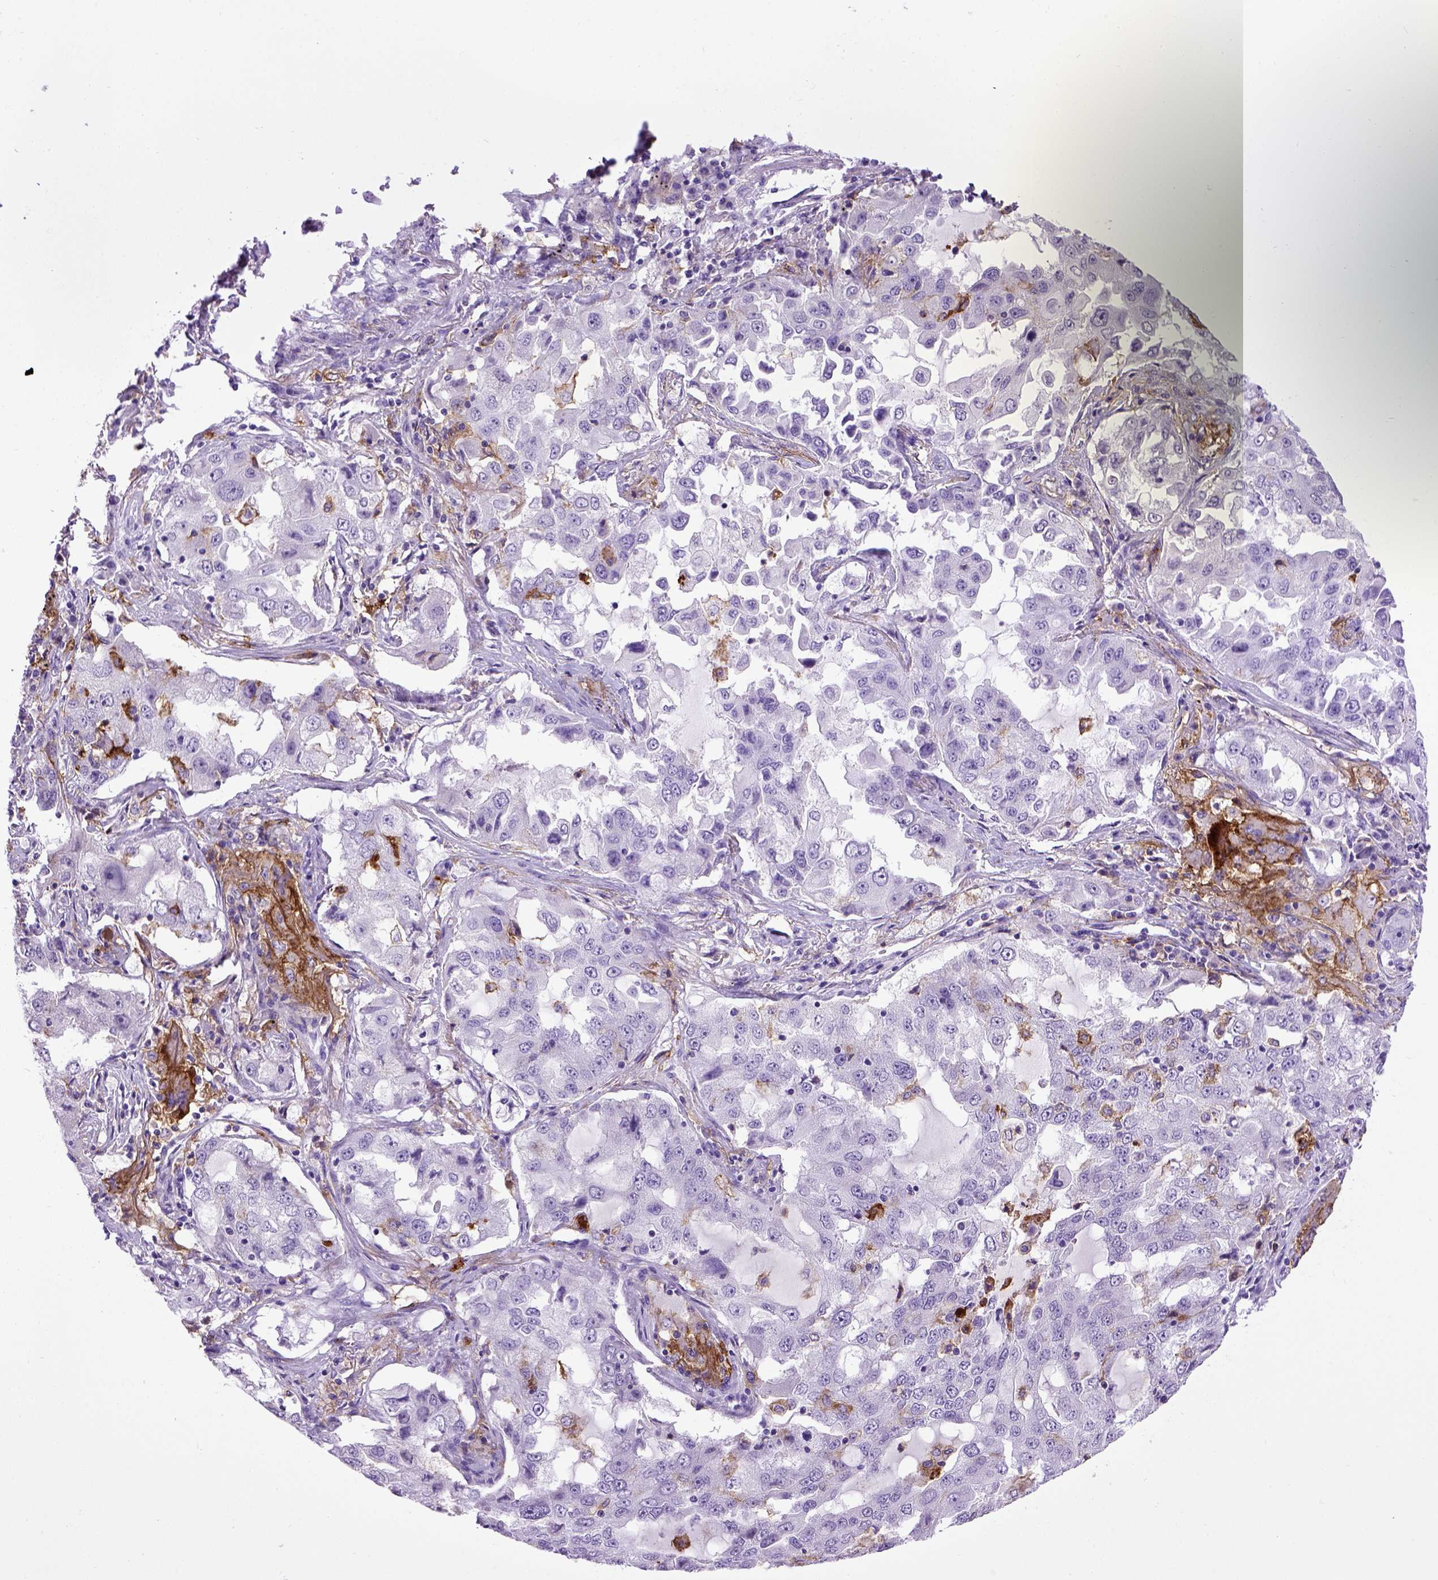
{"staining": {"intensity": "negative", "quantity": "none", "location": "none"}, "tissue": "lung cancer", "cell_type": "Tumor cells", "image_type": "cancer", "snomed": [{"axis": "morphology", "description": "Adenocarcinoma, NOS"}, {"axis": "topography", "description": "Lung"}], "caption": "IHC histopathology image of human lung adenocarcinoma stained for a protein (brown), which demonstrates no positivity in tumor cells.", "gene": "ITGAX", "patient": {"sex": "female", "age": 61}}